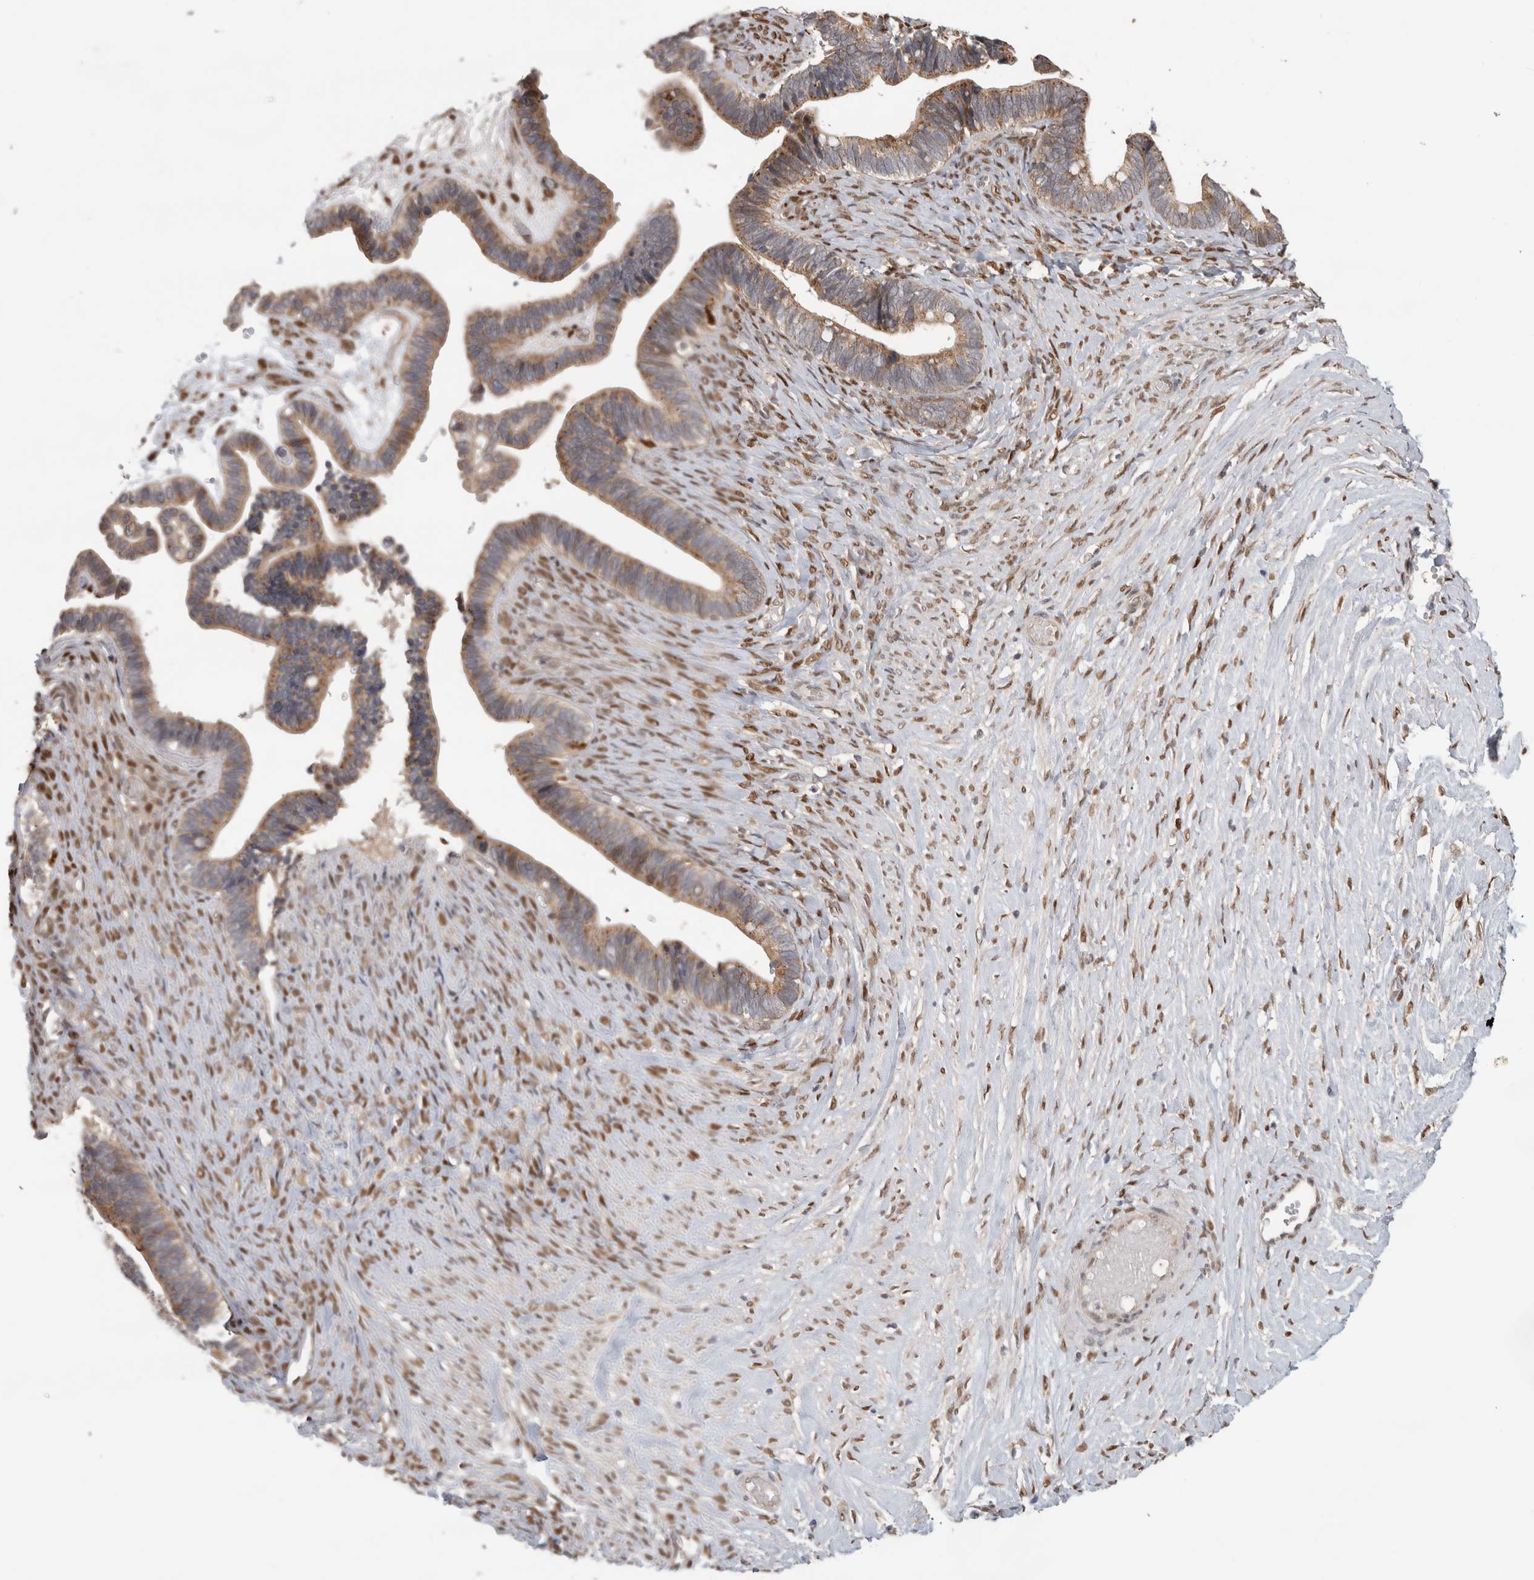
{"staining": {"intensity": "moderate", "quantity": ">75%", "location": "cytoplasmic/membranous"}, "tissue": "ovarian cancer", "cell_type": "Tumor cells", "image_type": "cancer", "snomed": [{"axis": "morphology", "description": "Cystadenocarcinoma, serous, NOS"}, {"axis": "topography", "description": "Ovary"}], "caption": "This is a photomicrograph of immunohistochemistry staining of ovarian serous cystadenocarcinoma, which shows moderate expression in the cytoplasmic/membranous of tumor cells.", "gene": "NAB2", "patient": {"sex": "female", "age": 56}}